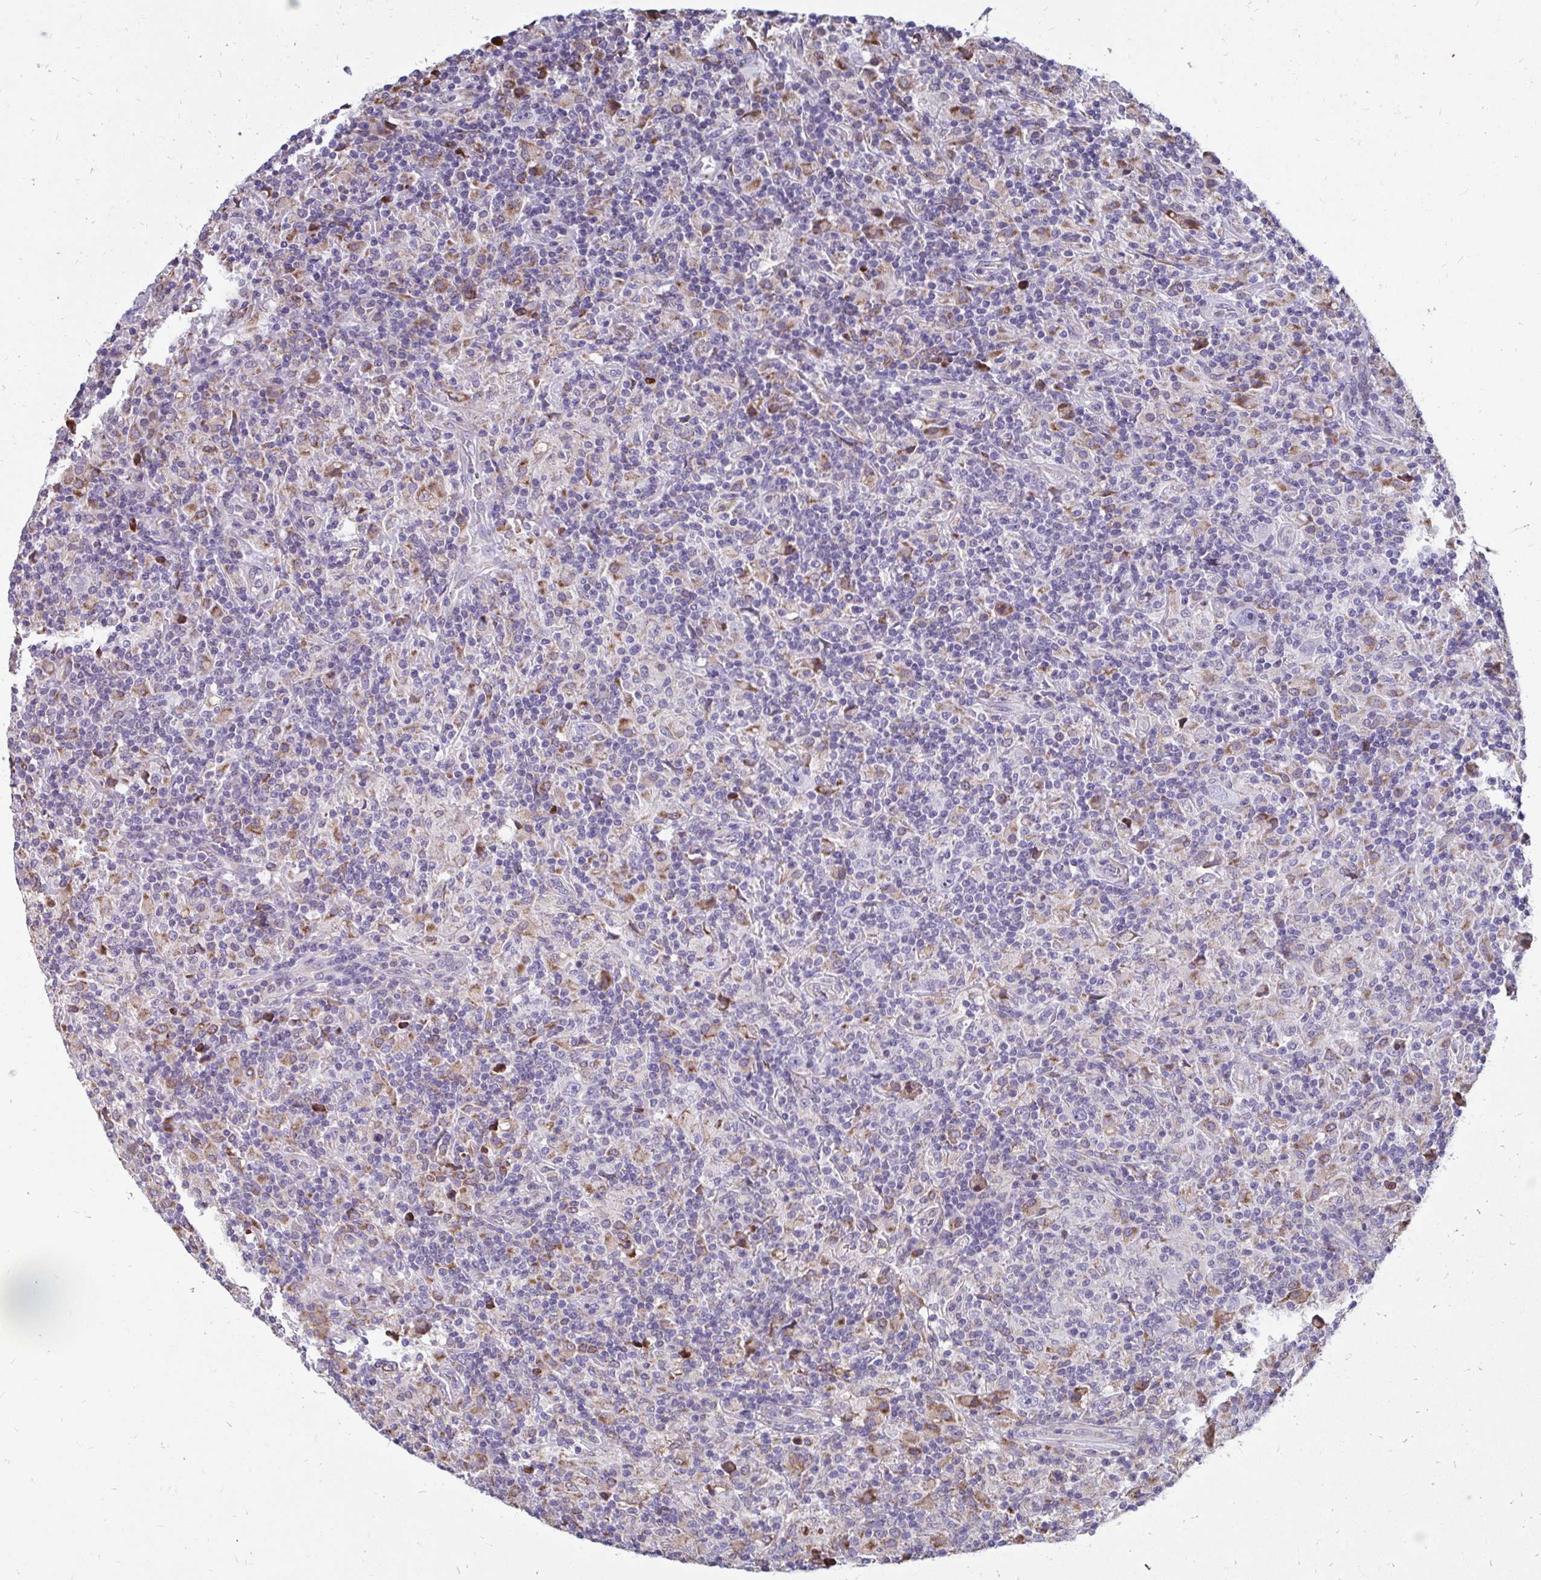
{"staining": {"intensity": "negative", "quantity": "none", "location": "none"}, "tissue": "lymphoma", "cell_type": "Tumor cells", "image_type": "cancer", "snomed": [{"axis": "morphology", "description": "Hodgkin's disease, NOS"}, {"axis": "topography", "description": "Lymph node"}], "caption": "High power microscopy histopathology image of an immunohistochemistry (IHC) photomicrograph of lymphoma, revealing no significant expression in tumor cells.", "gene": "FKBP2", "patient": {"sex": "male", "age": 70}}